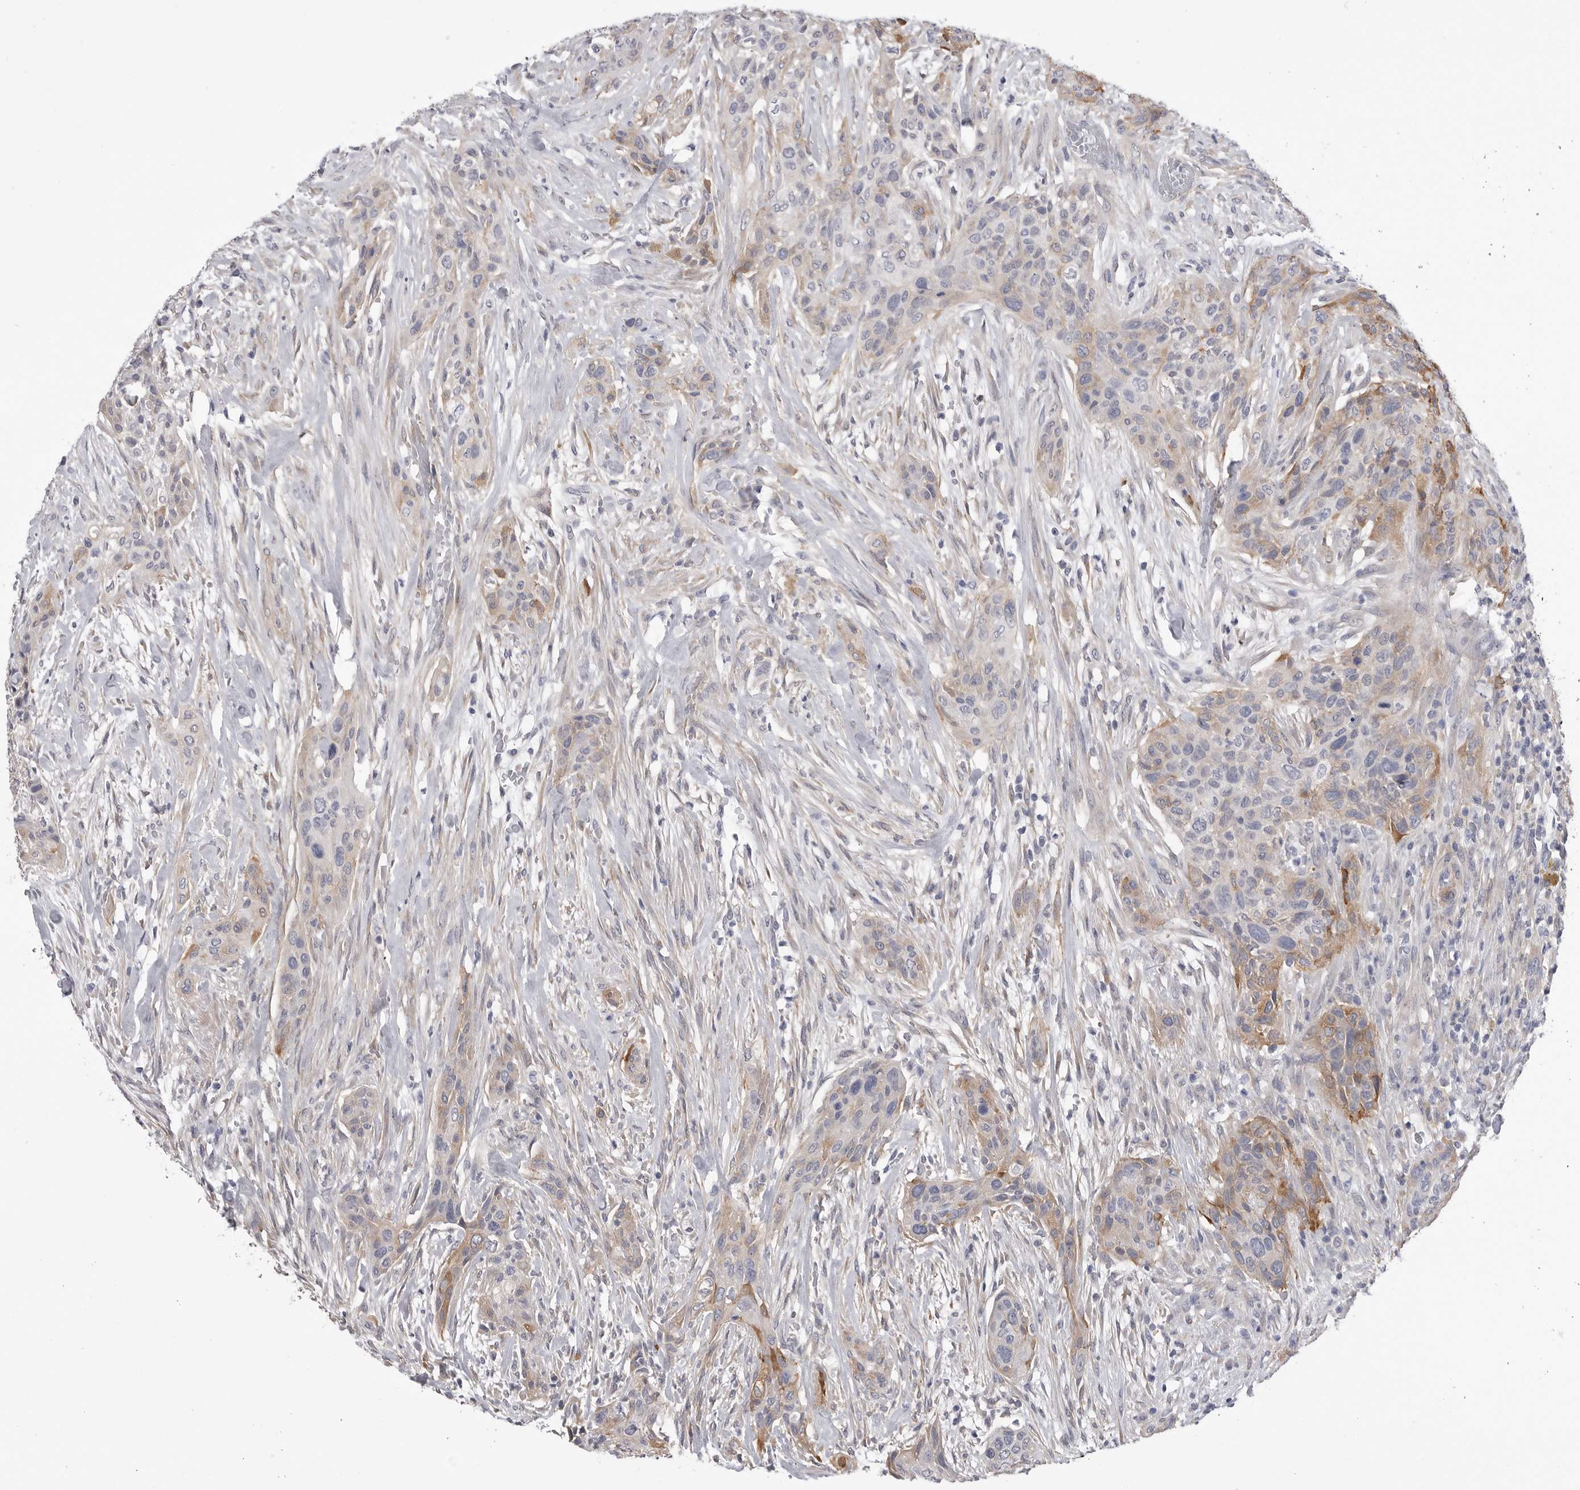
{"staining": {"intensity": "moderate", "quantity": "25%-75%", "location": "cytoplasmic/membranous"}, "tissue": "urothelial cancer", "cell_type": "Tumor cells", "image_type": "cancer", "snomed": [{"axis": "morphology", "description": "Urothelial carcinoma, High grade"}, {"axis": "topography", "description": "Urinary bladder"}], "caption": "Tumor cells display medium levels of moderate cytoplasmic/membranous positivity in about 25%-75% of cells in human urothelial cancer.", "gene": "AKAP12", "patient": {"sex": "male", "age": 35}}